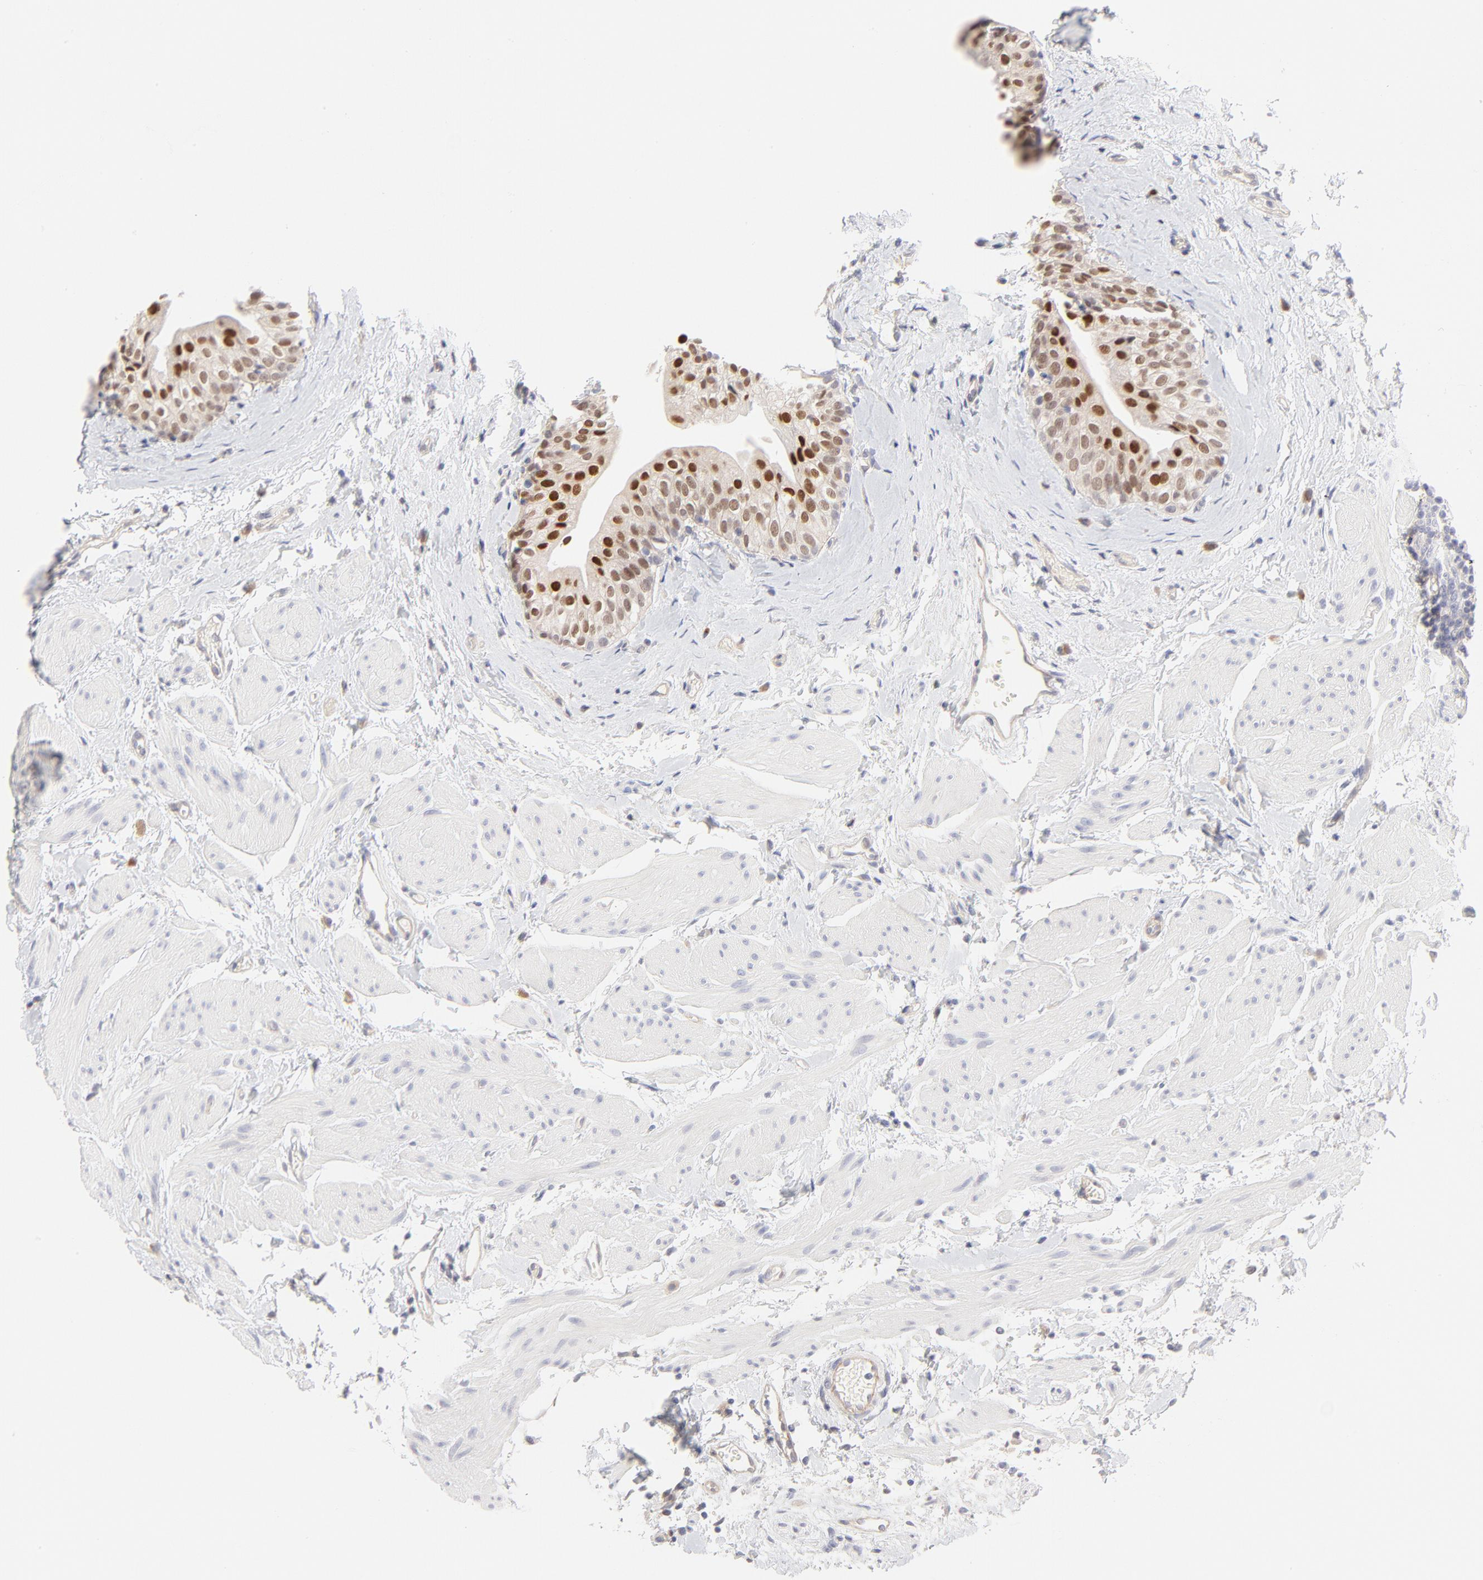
{"staining": {"intensity": "strong", "quantity": ">75%", "location": "nuclear"}, "tissue": "urinary bladder", "cell_type": "Urothelial cells", "image_type": "normal", "snomed": [{"axis": "morphology", "description": "Normal tissue, NOS"}, {"axis": "topography", "description": "Urinary bladder"}], "caption": "Immunohistochemistry (IHC) staining of normal urinary bladder, which shows high levels of strong nuclear expression in approximately >75% of urothelial cells indicating strong nuclear protein expression. The staining was performed using DAB (brown) for protein detection and nuclei were counterstained in hematoxylin (blue).", "gene": "ELF3", "patient": {"sex": "male", "age": 59}}